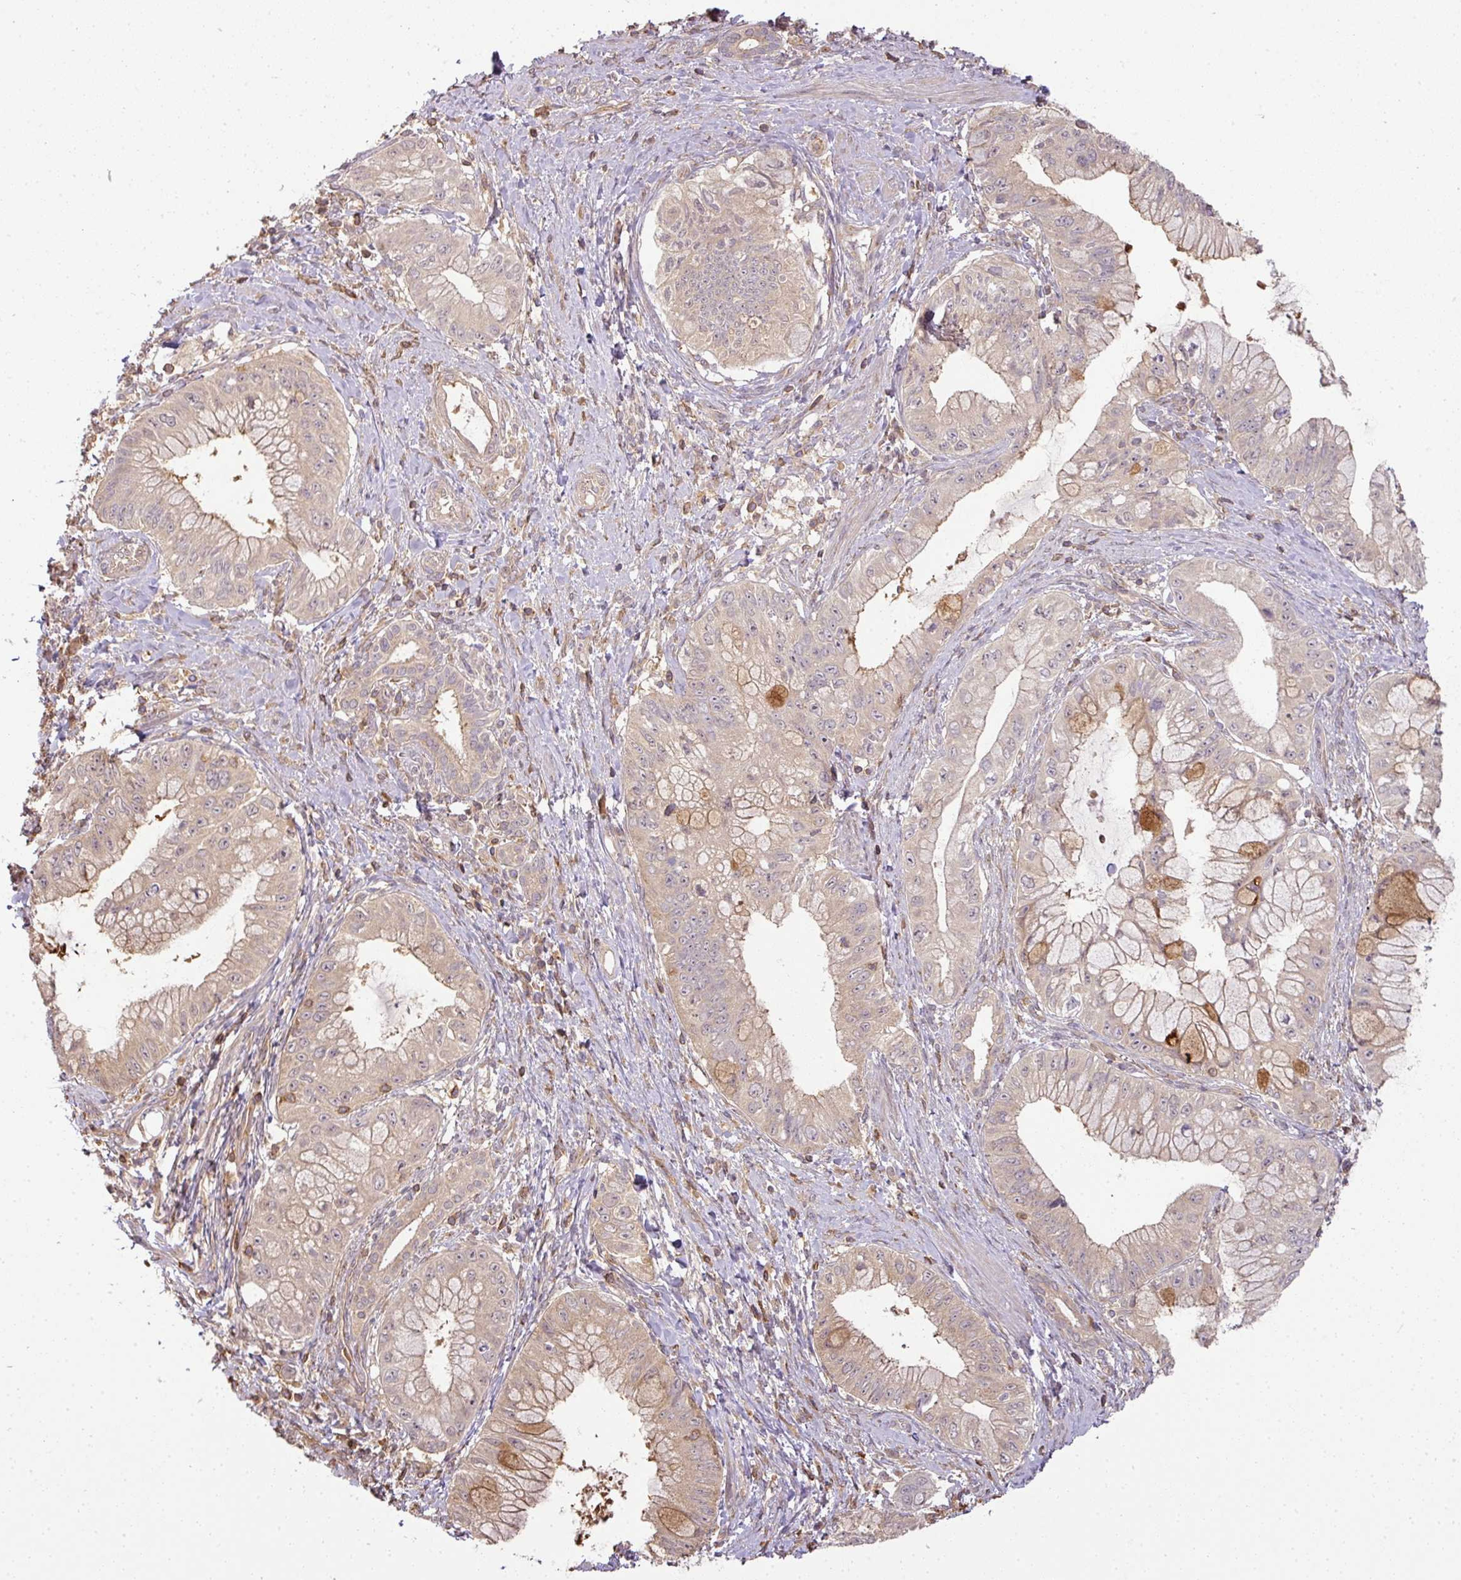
{"staining": {"intensity": "weak", "quantity": ">75%", "location": "cytoplasmic/membranous"}, "tissue": "pancreatic cancer", "cell_type": "Tumor cells", "image_type": "cancer", "snomed": [{"axis": "morphology", "description": "Adenocarcinoma, NOS"}, {"axis": "topography", "description": "Pancreas"}], "caption": "Weak cytoplasmic/membranous positivity for a protein is identified in approximately >75% of tumor cells of adenocarcinoma (pancreatic) using immunohistochemistry (IHC).", "gene": "TCL1B", "patient": {"sex": "male", "age": 48}}